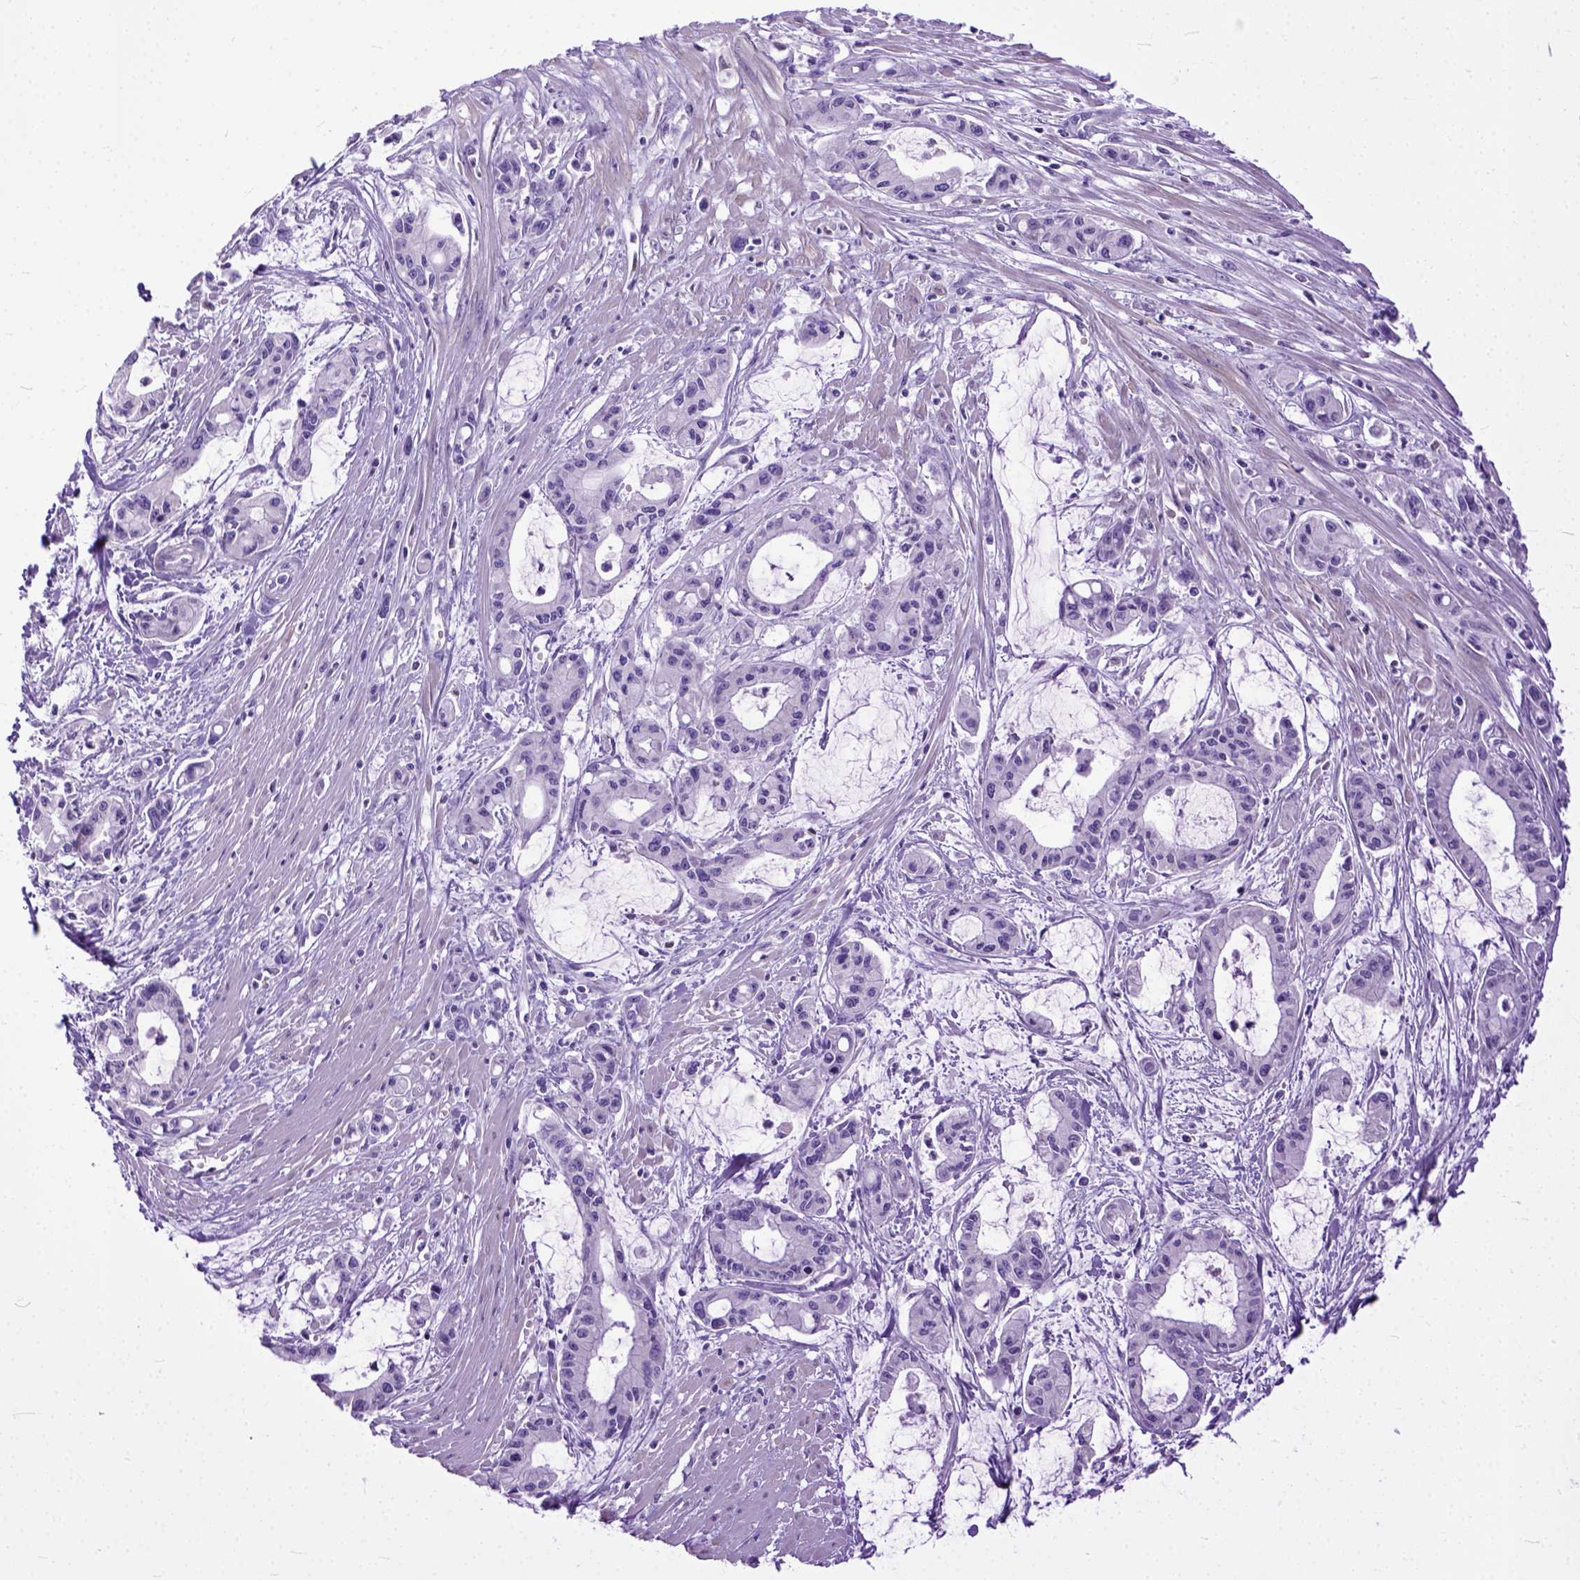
{"staining": {"intensity": "negative", "quantity": "none", "location": "none"}, "tissue": "pancreatic cancer", "cell_type": "Tumor cells", "image_type": "cancer", "snomed": [{"axis": "morphology", "description": "Adenocarcinoma, NOS"}, {"axis": "topography", "description": "Pancreas"}], "caption": "The histopathology image displays no significant staining in tumor cells of pancreatic adenocarcinoma.", "gene": "CRB1", "patient": {"sex": "male", "age": 48}}